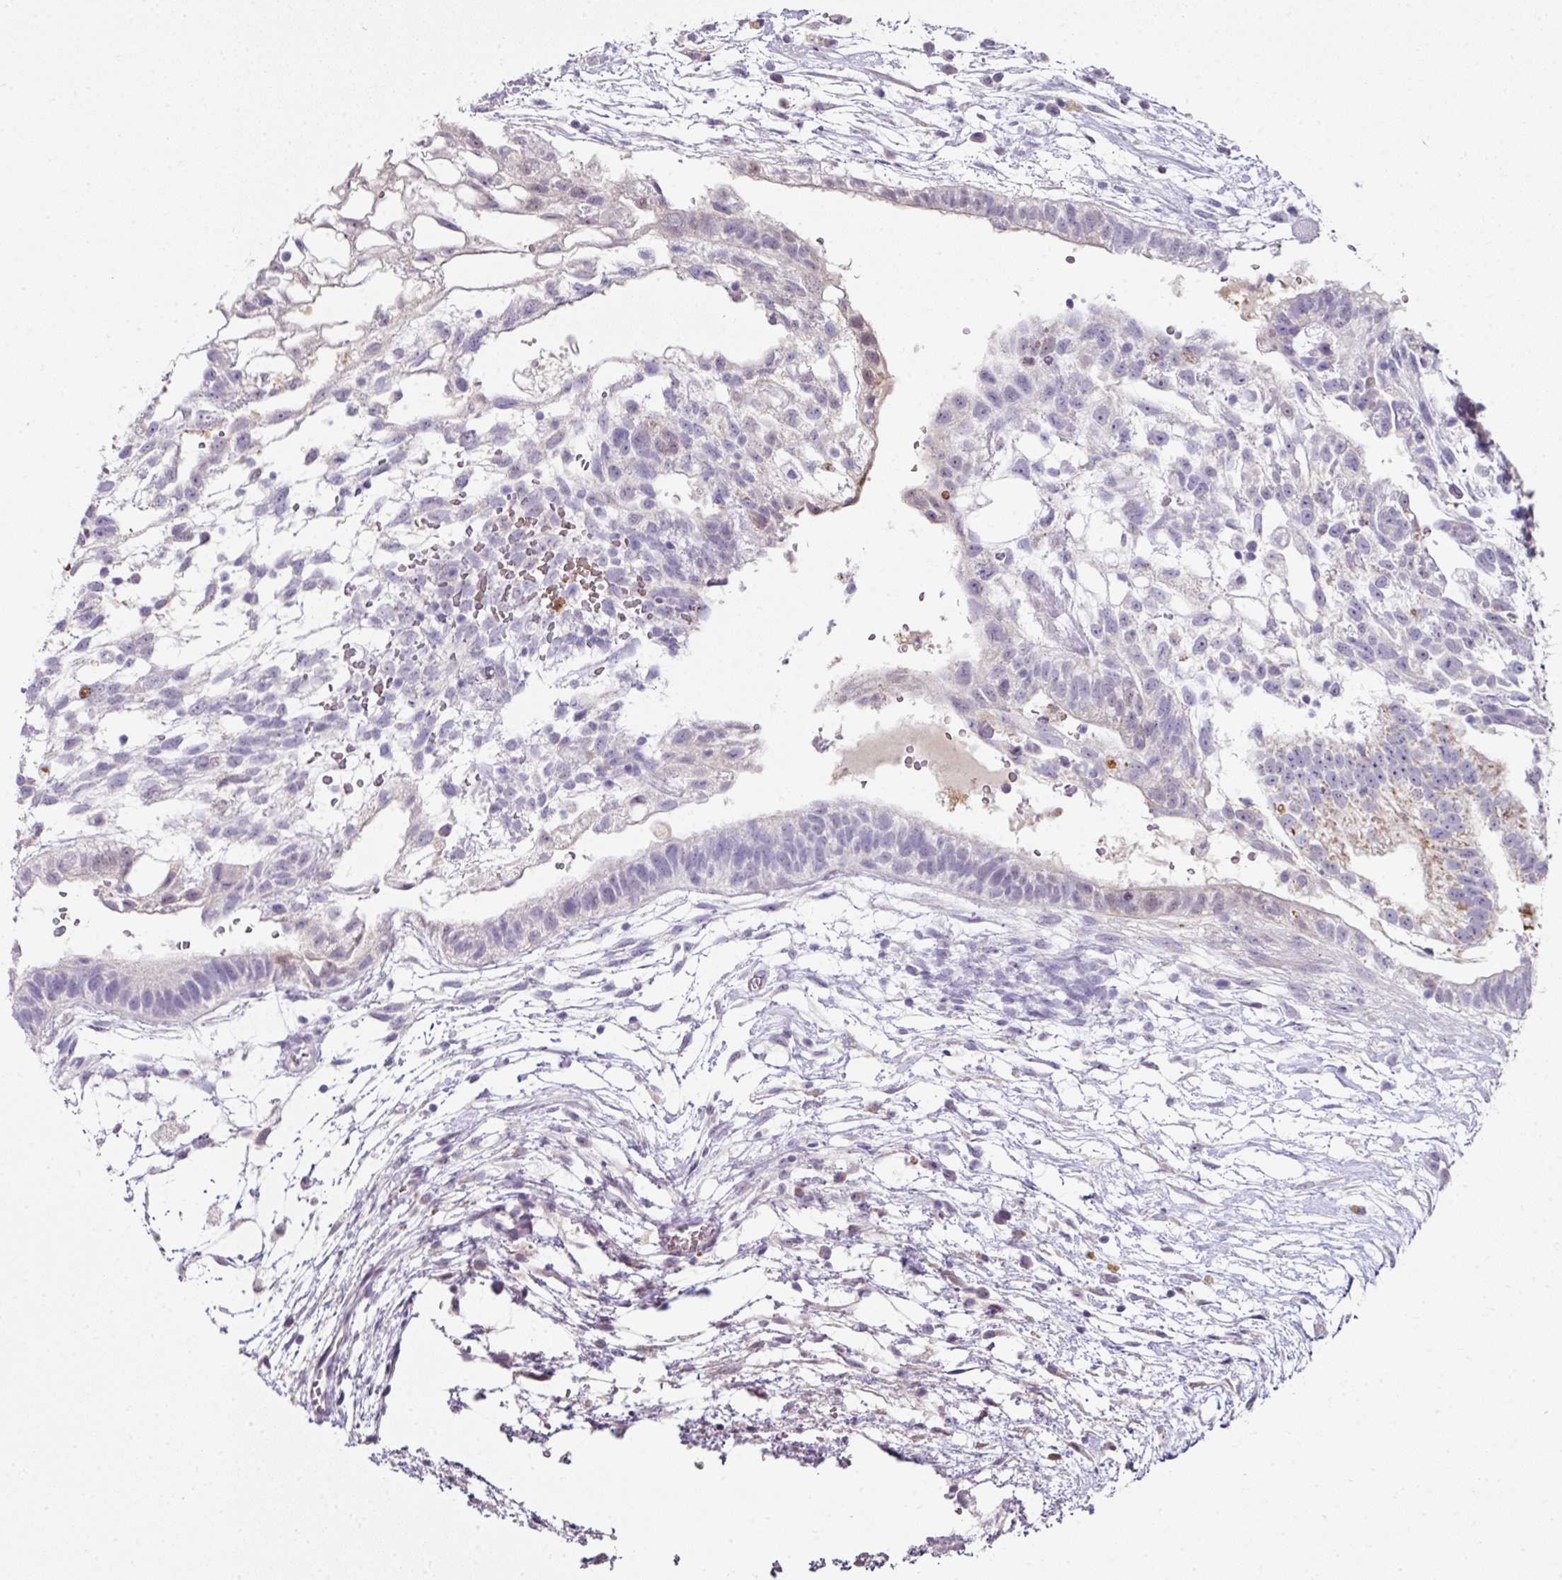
{"staining": {"intensity": "negative", "quantity": "none", "location": "none"}, "tissue": "testis cancer", "cell_type": "Tumor cells", "image_type": "cancer", "snomed": [{"axis": "morphology", "description": "Carcinoma, Embryonal, NOS"}, {"axis": "topography", "description": "Testis"}], "caption": "Immunohistochemistry (IHC) of human embryonal carcinoma (testis) reveals no staining in tumor cells. (DAB (3,3'-diaminobenzidine) immunohistochemistry, high magnification).", "gene": "ANKRD18A", "patient": {"sex": "male", "age": 32}}